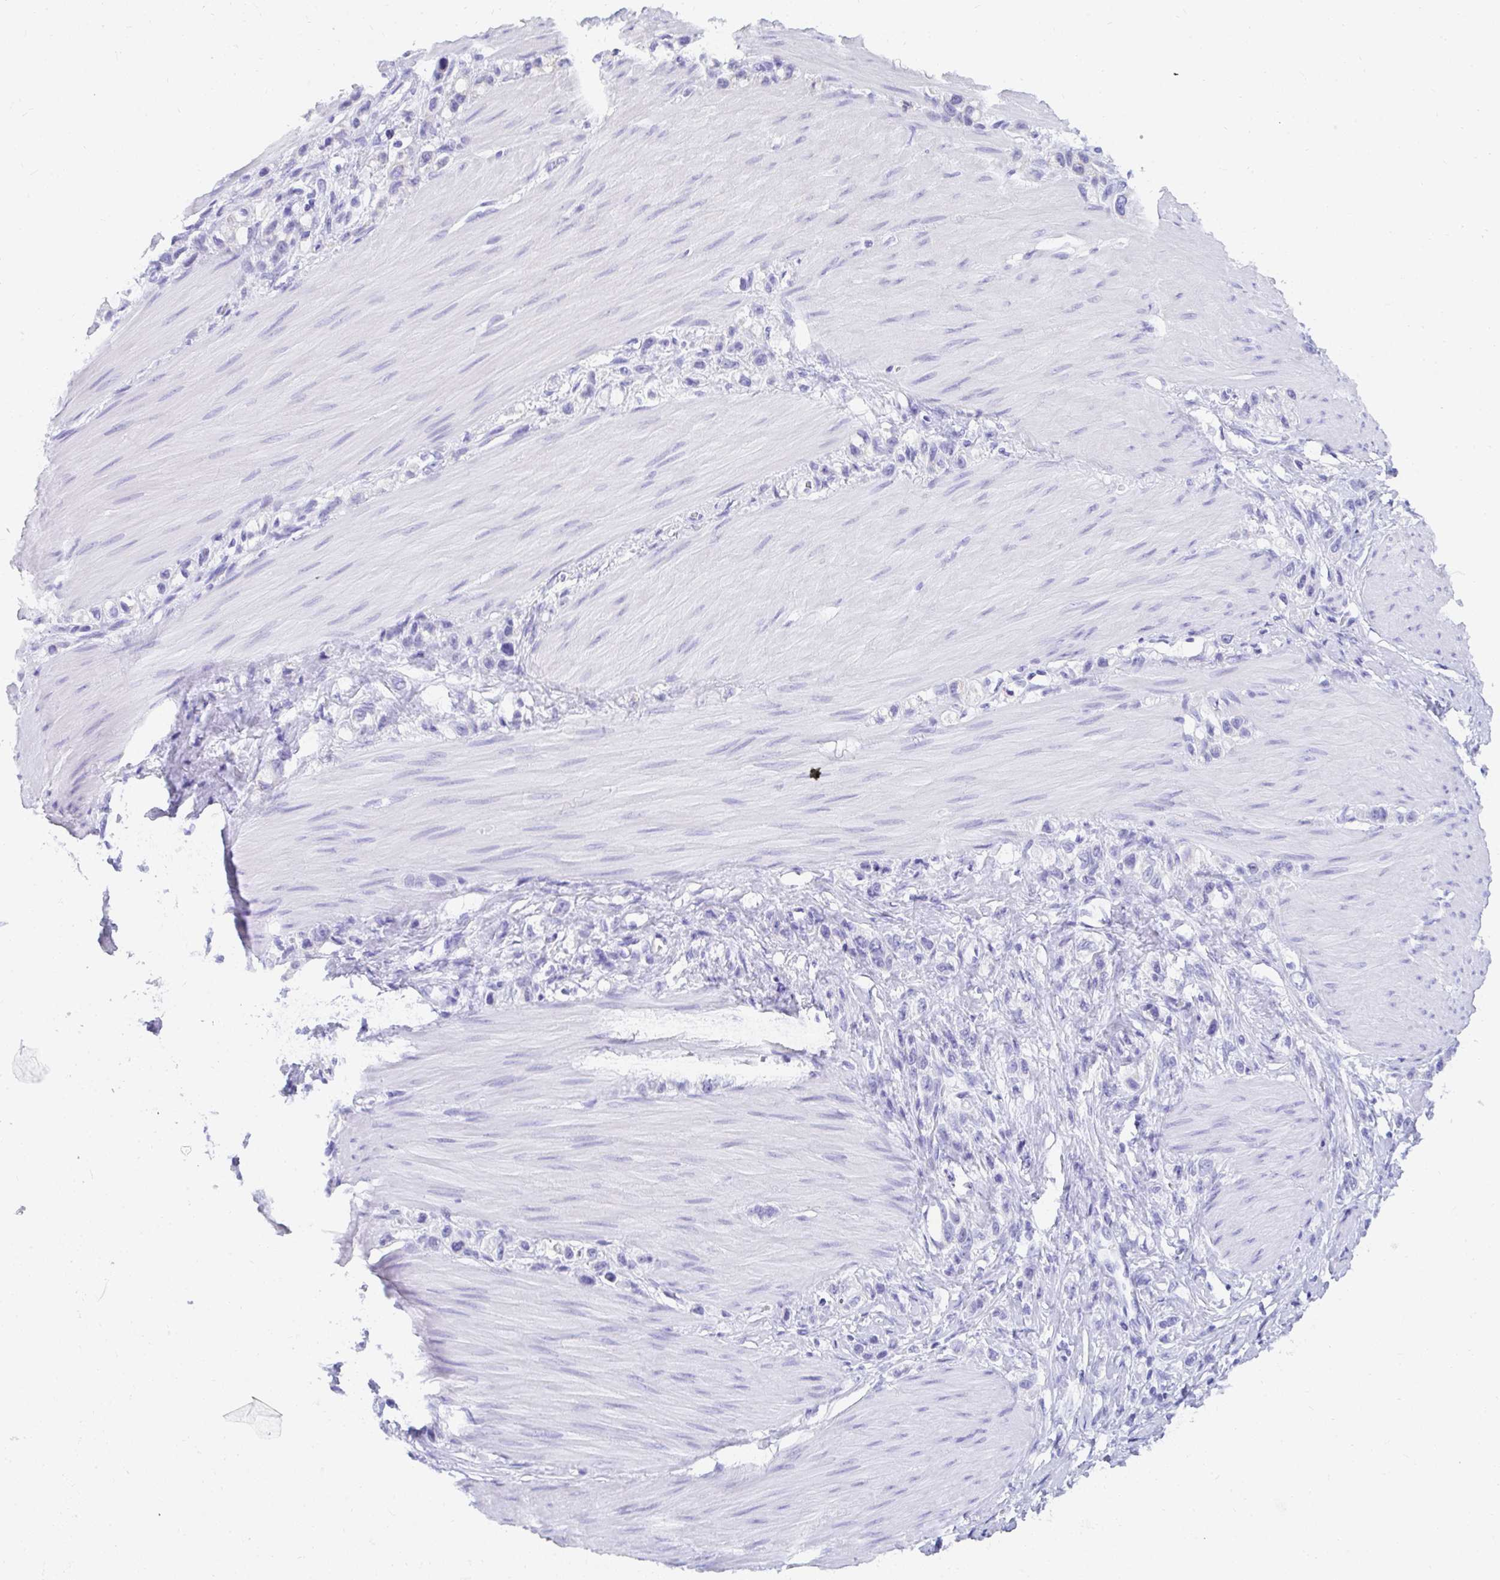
{"staining": {"intensity": "negative", "quantity": "none", "location": "none"}, "tissue": "stomach cancer", "cell_type": "Tumor cells", "image_type": "cancer", "snomed": [{"axis": "morphology", "description": "Adenocarcinoma, NOS"}, {"axis": "topography", "description": "Stomach"}], "caption": "The micrograph reveals no significant staining in tumor cells of adenocarcinoma (stomach). Nuclei are stained in blue.", "gene": "PC", "patient": {"sex": "female", "age": 65}}